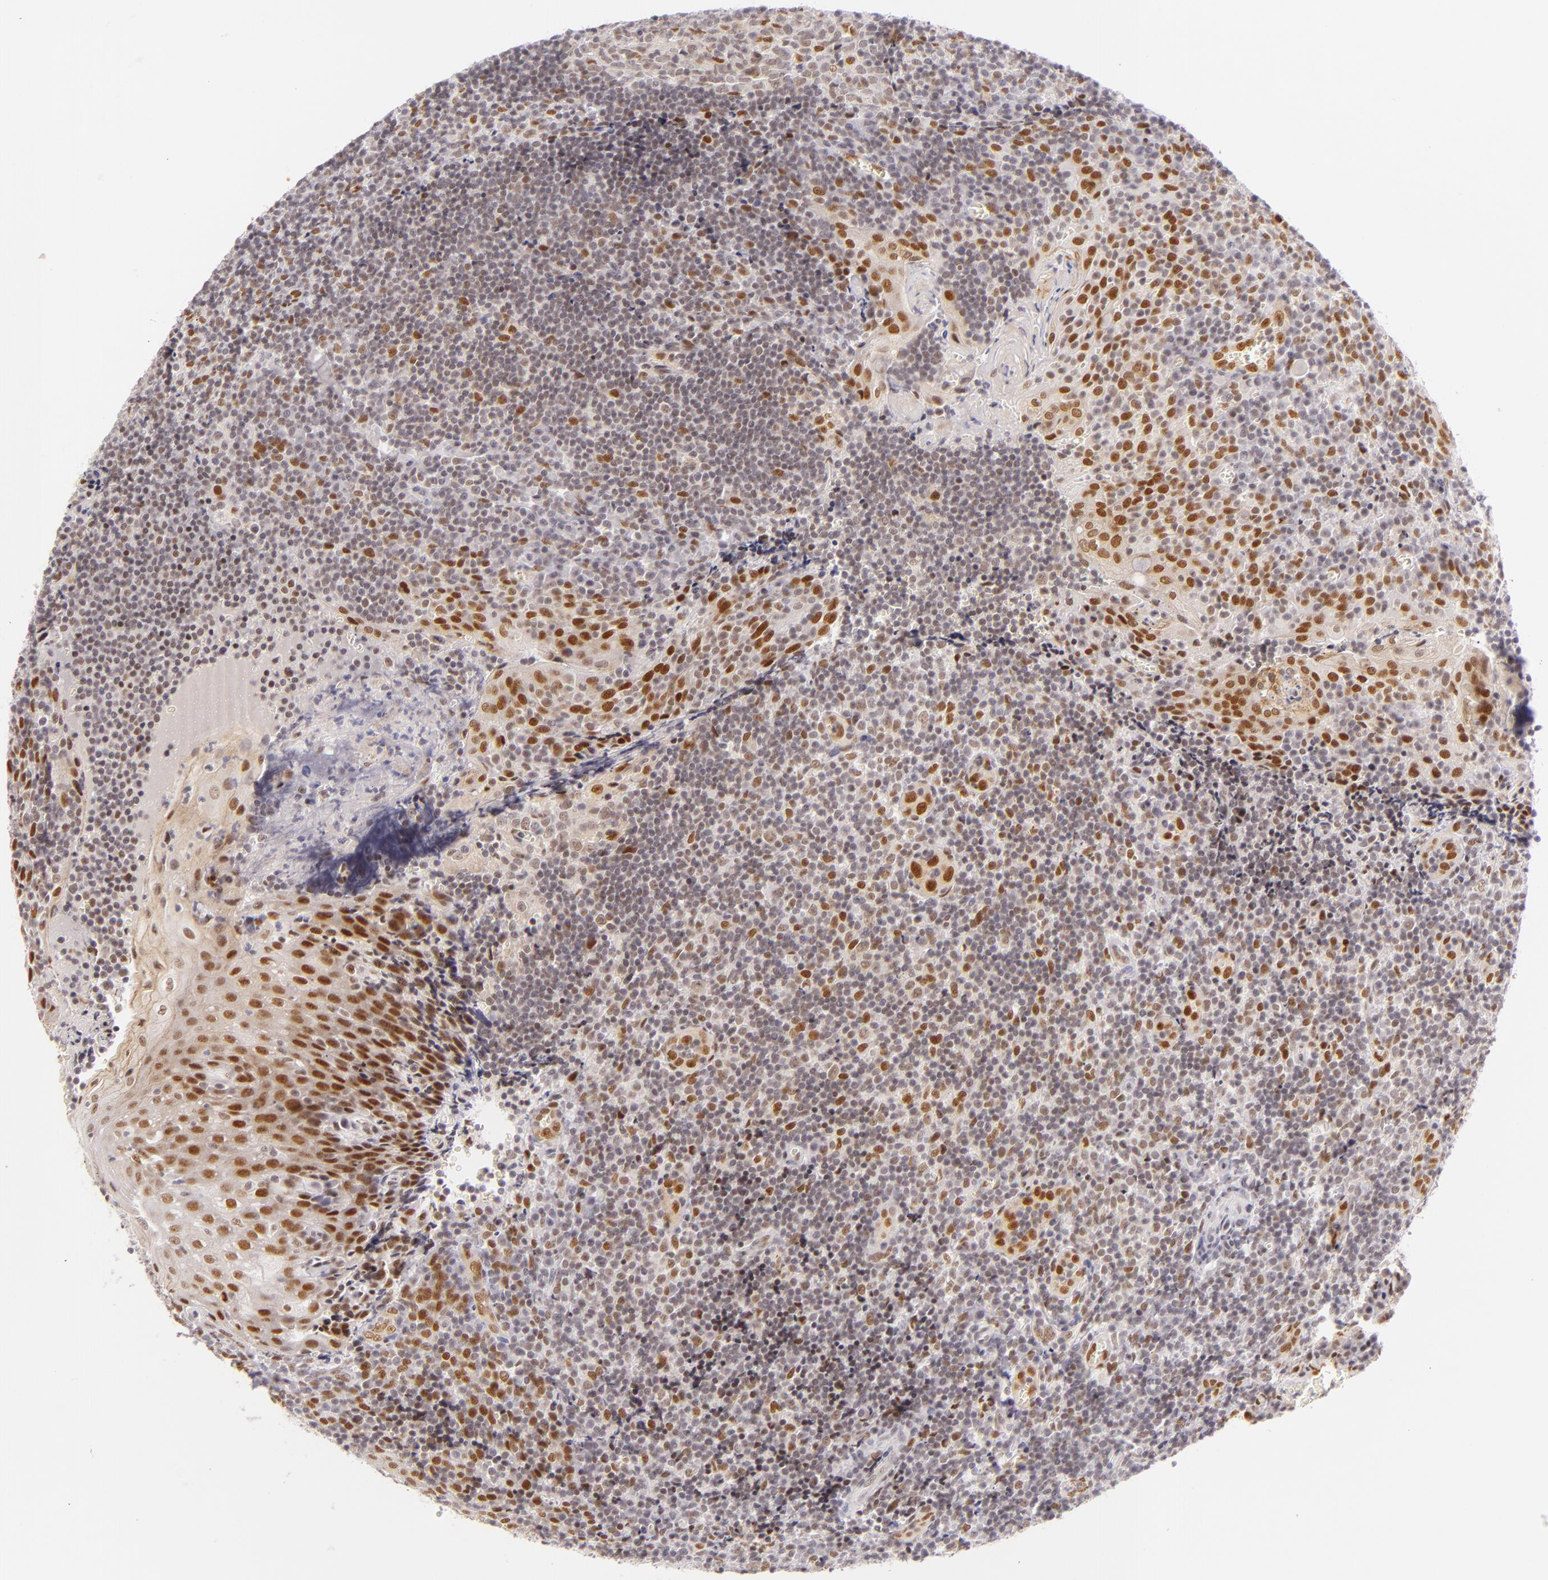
{"staining": {"intensity": "moderate", "quantity": "25%-75%", "location": "nuclear"}, "tissue": "tonsil", "cell_type": "Germinal center cells", "image_type": "normal", "snomed": [{"axis": "morphology", "description": "Normal tissue, NOS"}, {"axis": "topography", "description": "Tonsil"}], "caption": "A brown stain labels moderate nuclear staining of a protein in germinal center cells of normal tonsil.", "gene": "BCL3", "patient": {"sex": "male", "age": 20}}